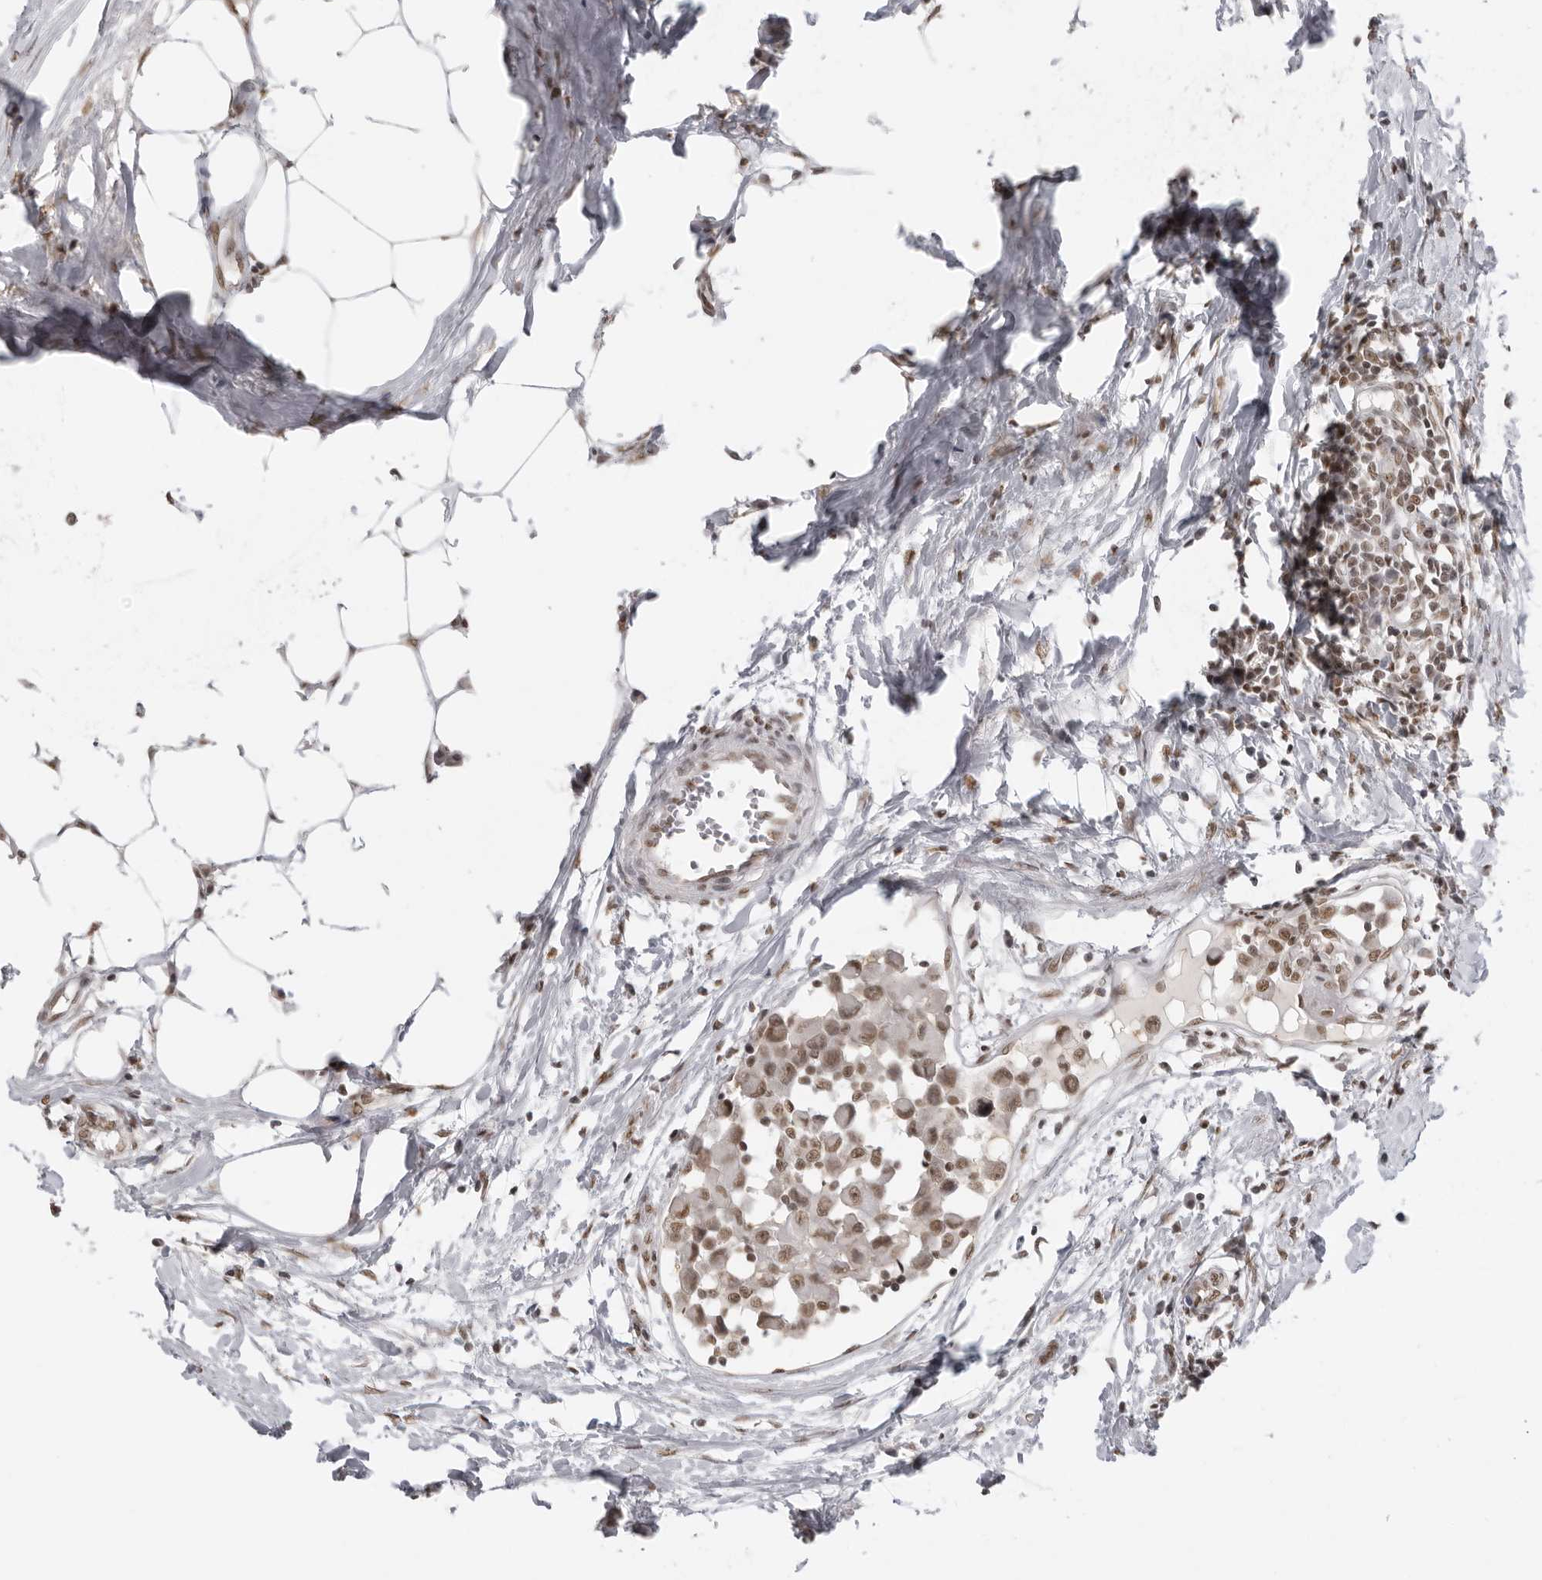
{"staining": {"intensity": "moderate", "quantity": ">75%", "location": "nuclear"}, "tissue": "lymph node", "cell_type": "Germinal center cells", "image_type": "normal", "snomed": [{"axis": "morphology", "description": "Normal tissue, NOS"}, {"axis": "morphology", "description": "Malignant melanoma, Metastatic site"}, {"axis": "topography", "description": "Lymph node"}], "caption": "Immunohistochemical staining of normal lymph node displays moderate nuclear protein positivity in about >75% of germinal center cells.", "gene": "RPA2", "patient": {"sex": "male", "age": 41}}